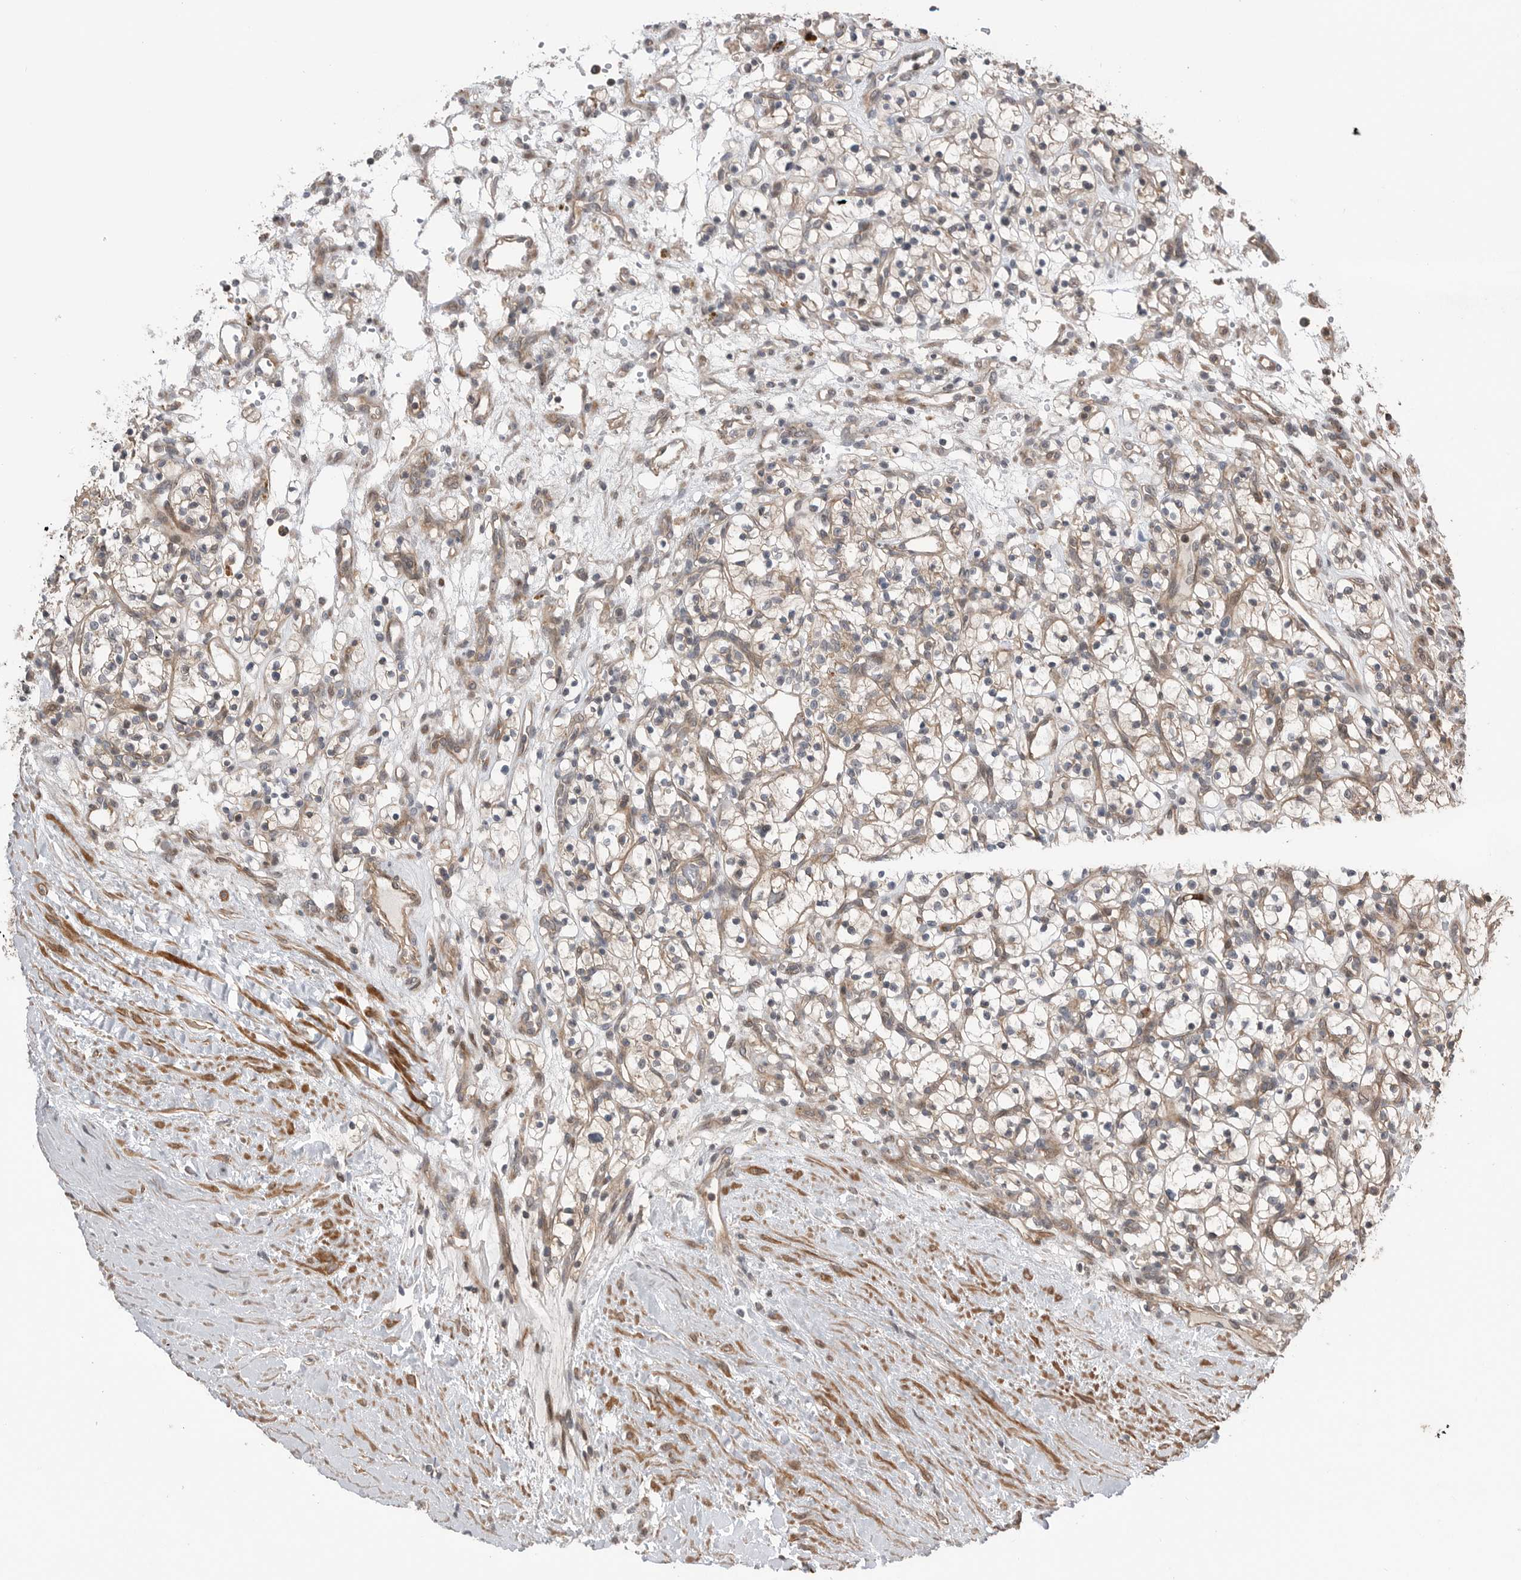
{"staining": {"intensity": "weak", "quantity": "25%-75%", "location": "cytoplasmic/membranous"}, "tissue": "renal cancer", "cell_type": "Tumor cells", "image_type": "cancer", "snomed": [{"axis": "morphology", "description": "Adenocarcinoma, NOS"}, {"axis": "topography", "description": "Kidney"}], "caption": "Protein staining displays weak cytoplasmic/membranous staining in approximately 25%-75% of tumor cells in renal adenocarcinoma.", "gene": "PEAK1", "patient": {"sex": "female", "age": 57}}